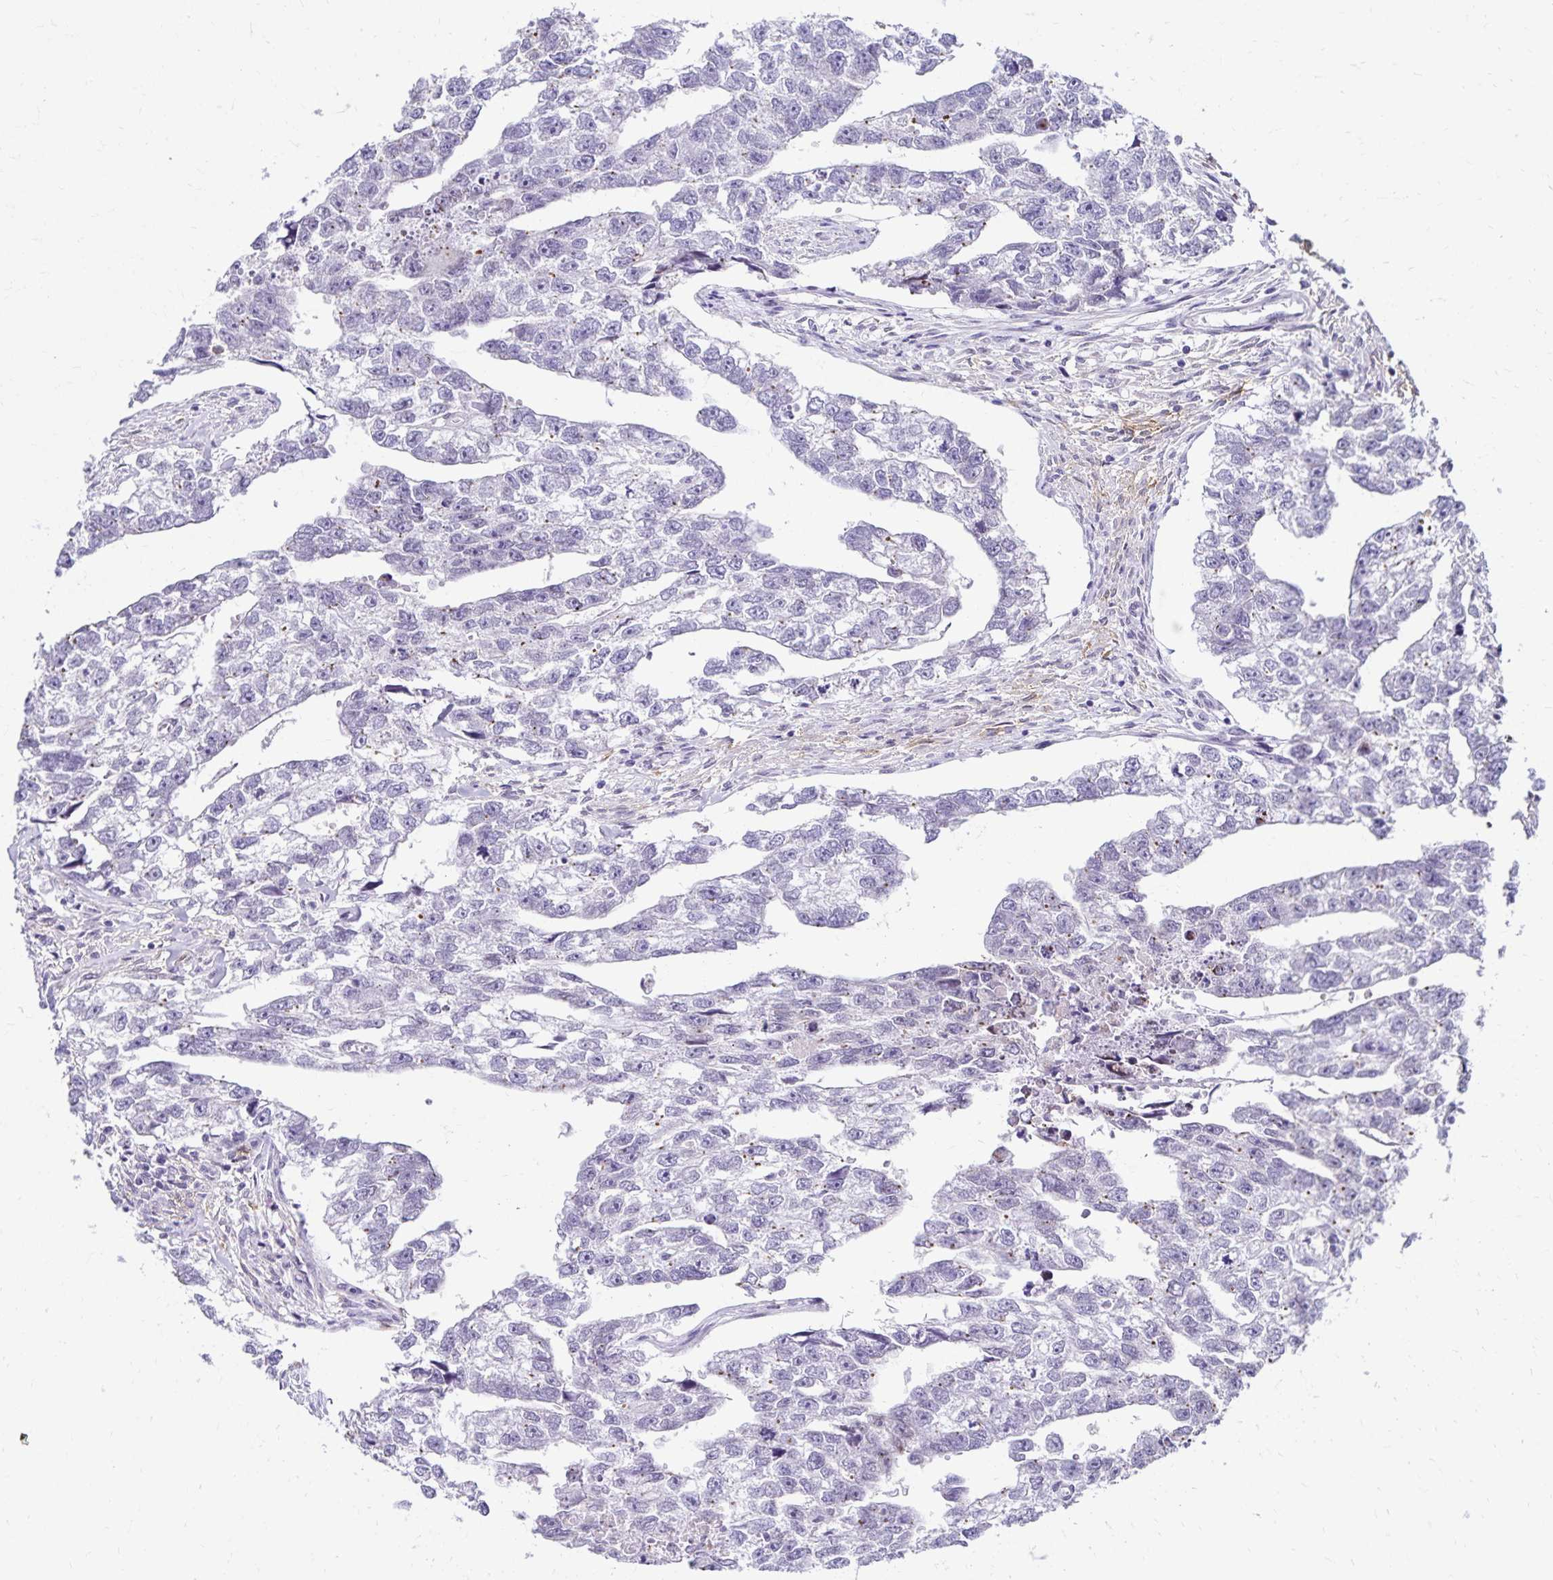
{"staining": {"intensity": "negative", "quantity": "none", "location": "none"}, "tissue": "testis cancer", "cell_type": "Tumor cells", "image_type": "cancer", "snomed": [{"axis": "morphology", "description": "Carcinoma, Embryonal, NOS"}, {"axis": "morphology", "description": "Teratoma, malignant, NOS"}, {"axis": "topography", "description": "Testis"}], "caption": "Photomicrograph shows no protein positivity in tumor cells of testis cancer (malignant teratoma) tissue.", "gene": "FAM166C", "patient": {"sex": "male", "age": 44}}